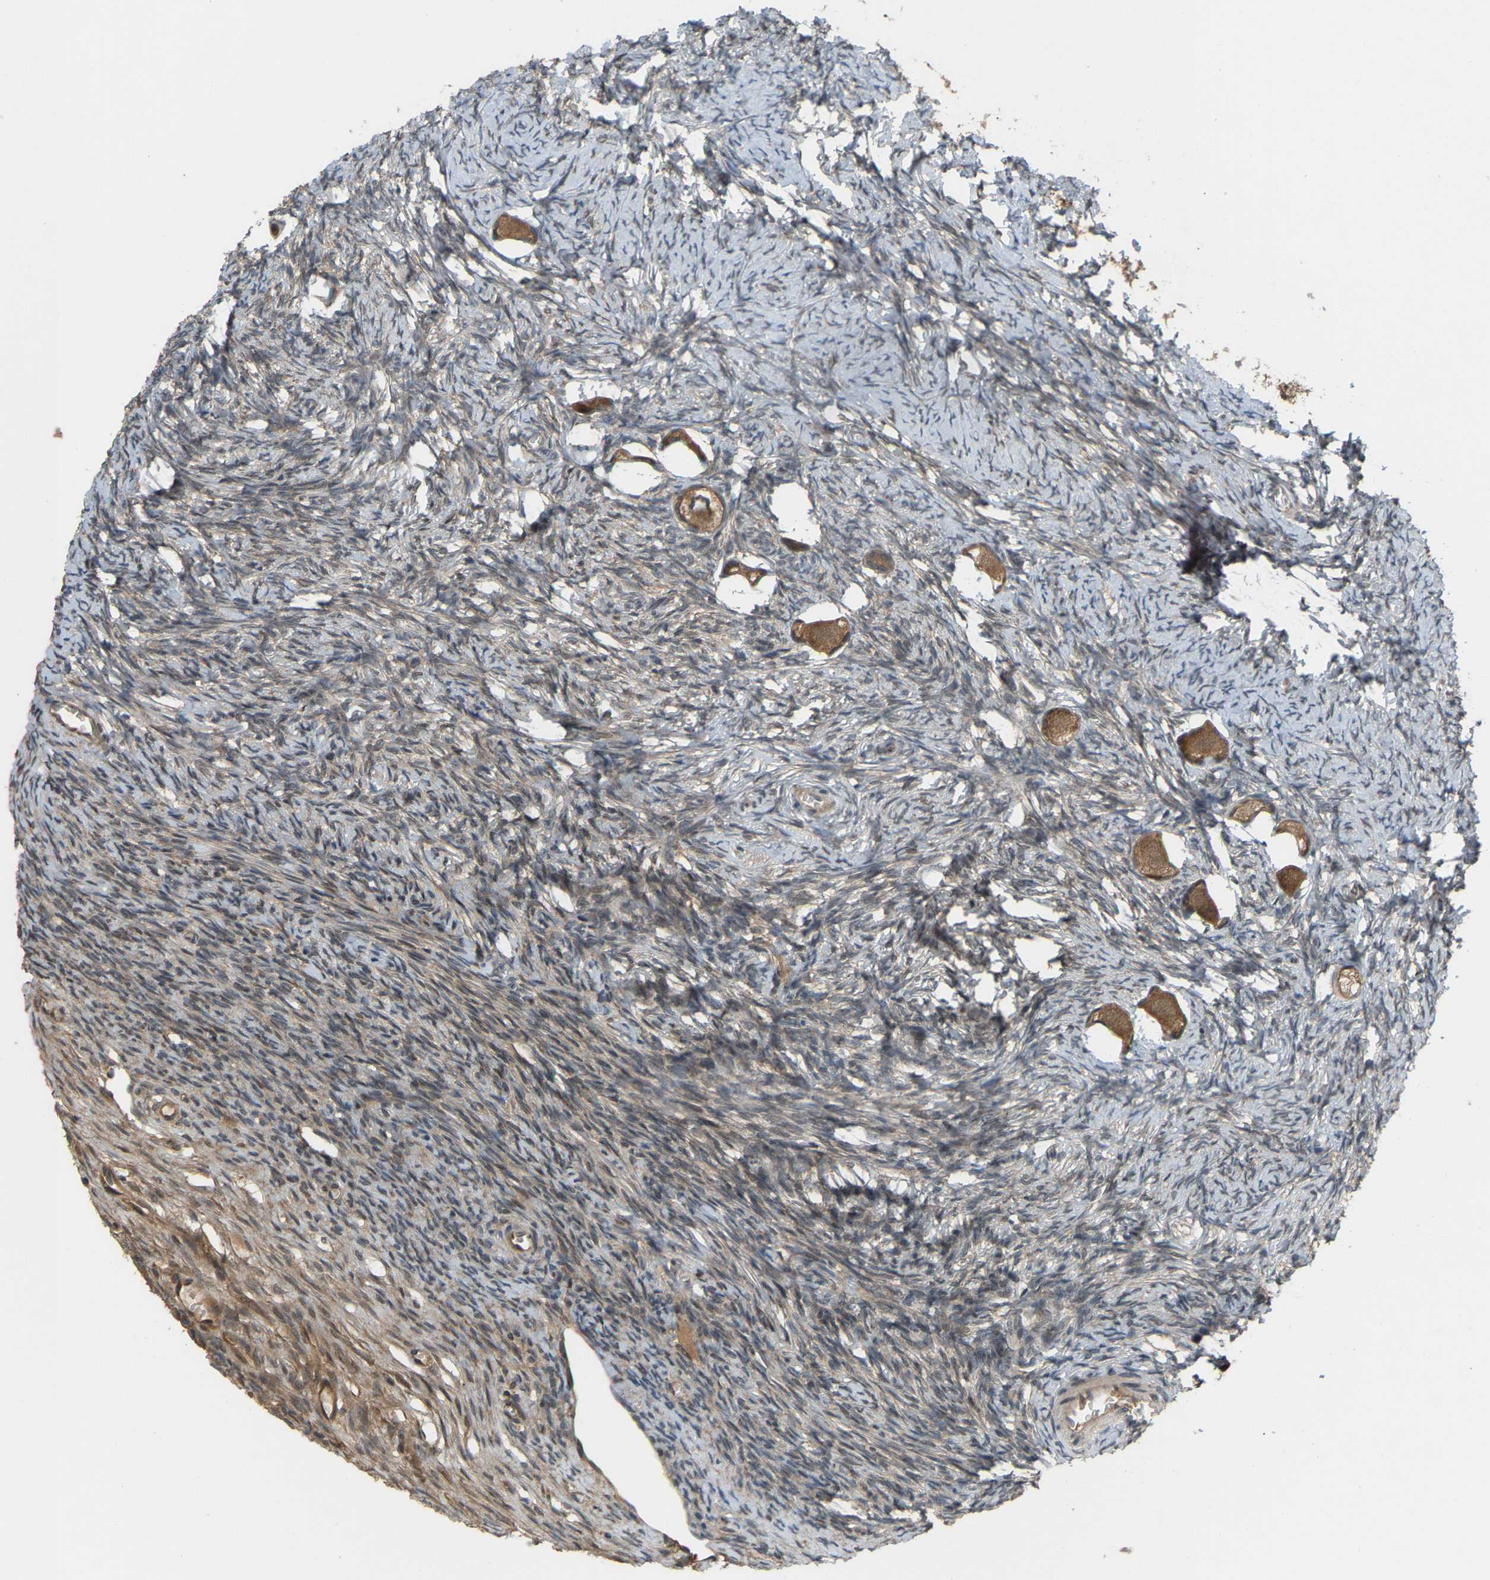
{"staining": {"intensity": "moderate", "quantity": ">75%", "location": "cytoplasmic/membranous"}, "tissue": "ovary", "cell_type": "Follicle cells", "image_type": "normal", "snomed": [{"axis": "morphology", "description": "Normal tissue, NOS"}, {"axis": "topography", "description": "Ovary"}], "caption": "A photomicrograph of human ovary stained for a protein displays moderate cytoplasmic/membranous brown staining in follicle cells. (IHC, brightfield microscopy, high magnification).", "gene": "CROT", "patient": {"sex": "female", "age": 27}}